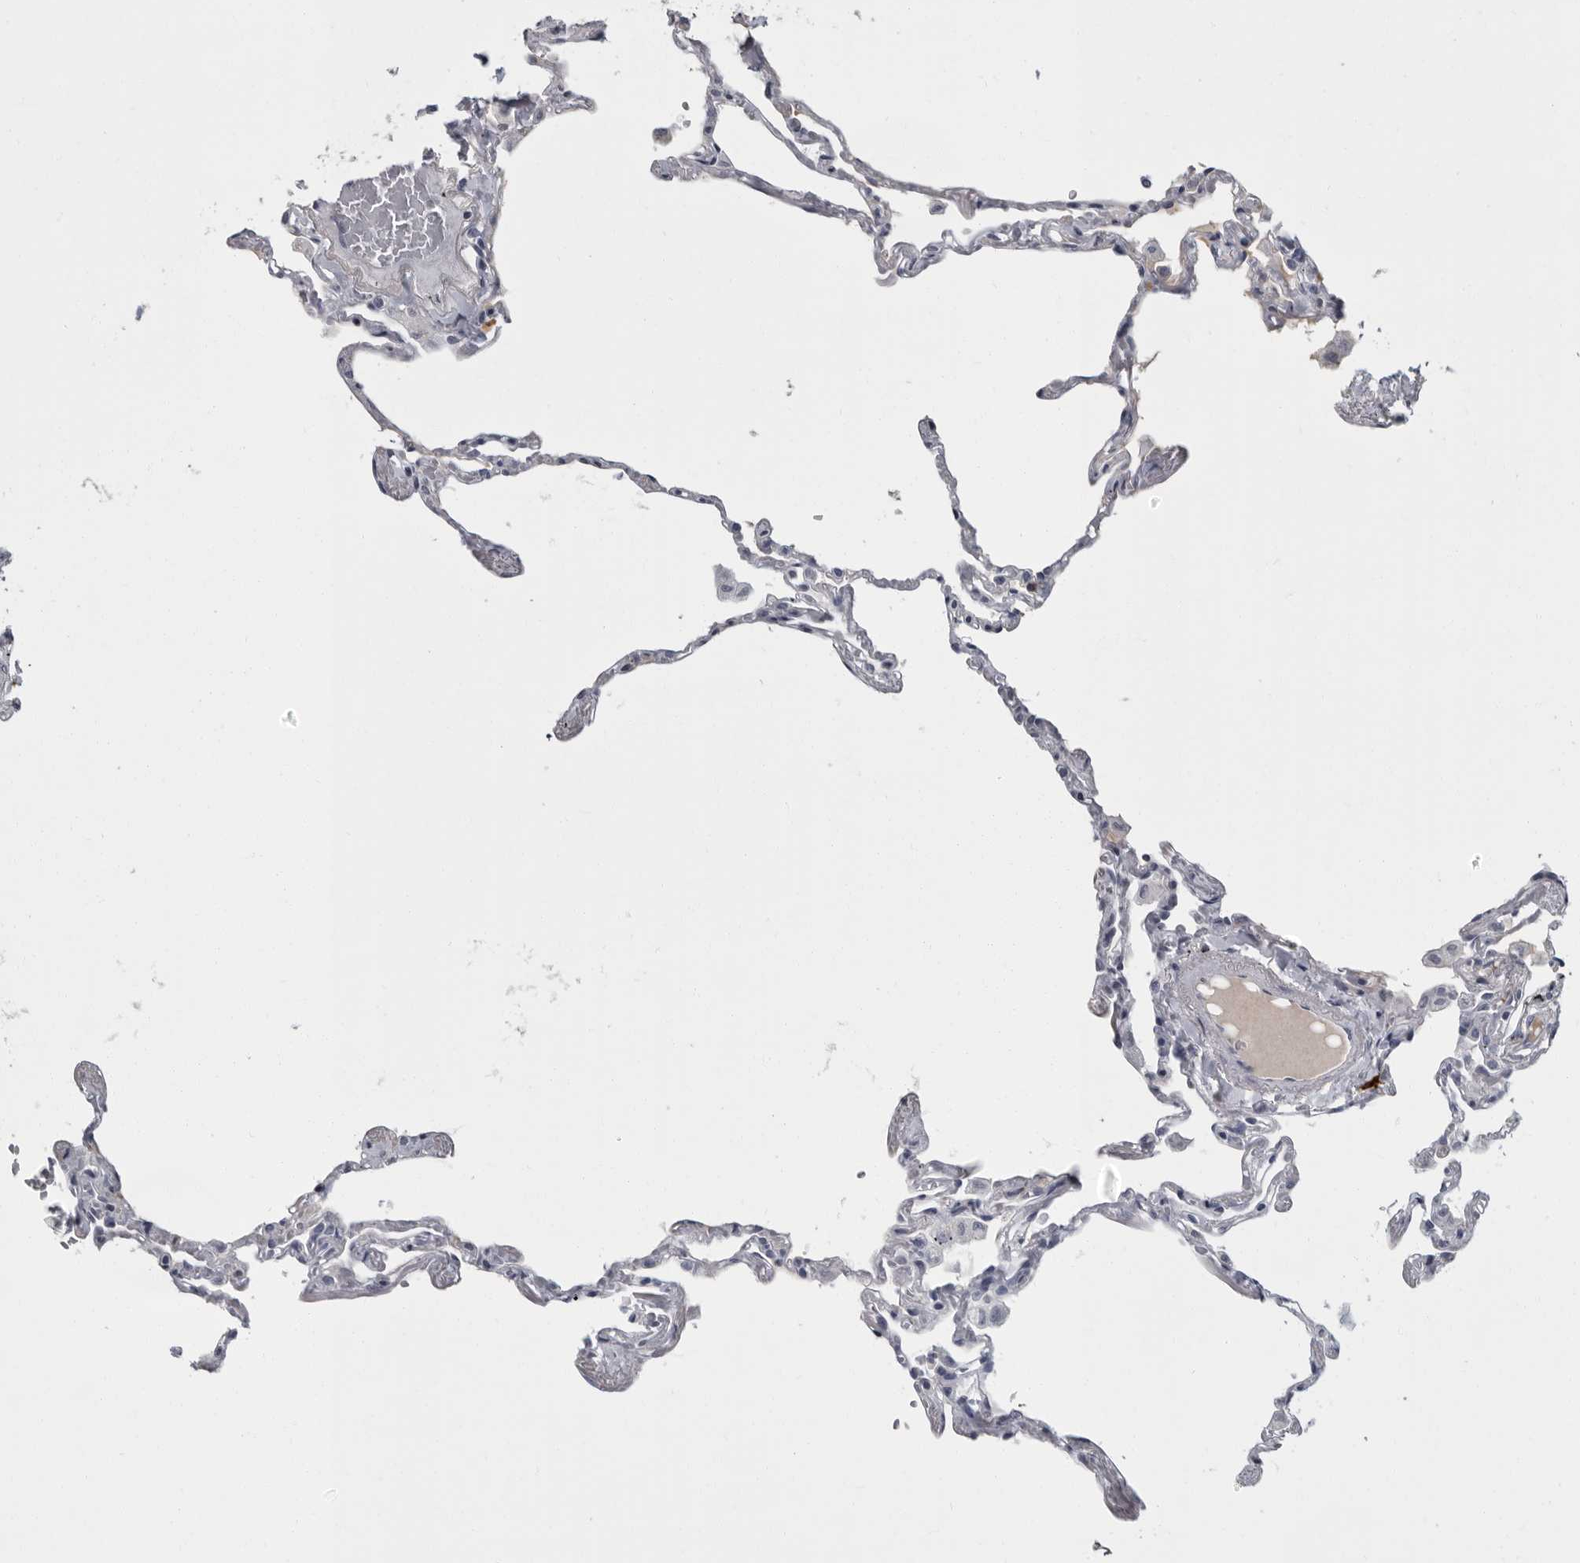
{"staining": {"intensity": "negative", "quantity": "none", "location": "none"}, "tissue": "lung", "cell_type": "Alveolar cells", "image_type": "normal", "snomed": [{"axis": "morphology", "description": "Normal tissue, NOS"}, {"axis": "topography", "description": "Lung"}], "caption": "Immunohistochemistry (IHC) image of benign lung: human lung stained with DAB shows no significant protein positivity in alveolar cells.", "gene": "SLC25A39", "patient": {"sex": "female", "age": 67}}